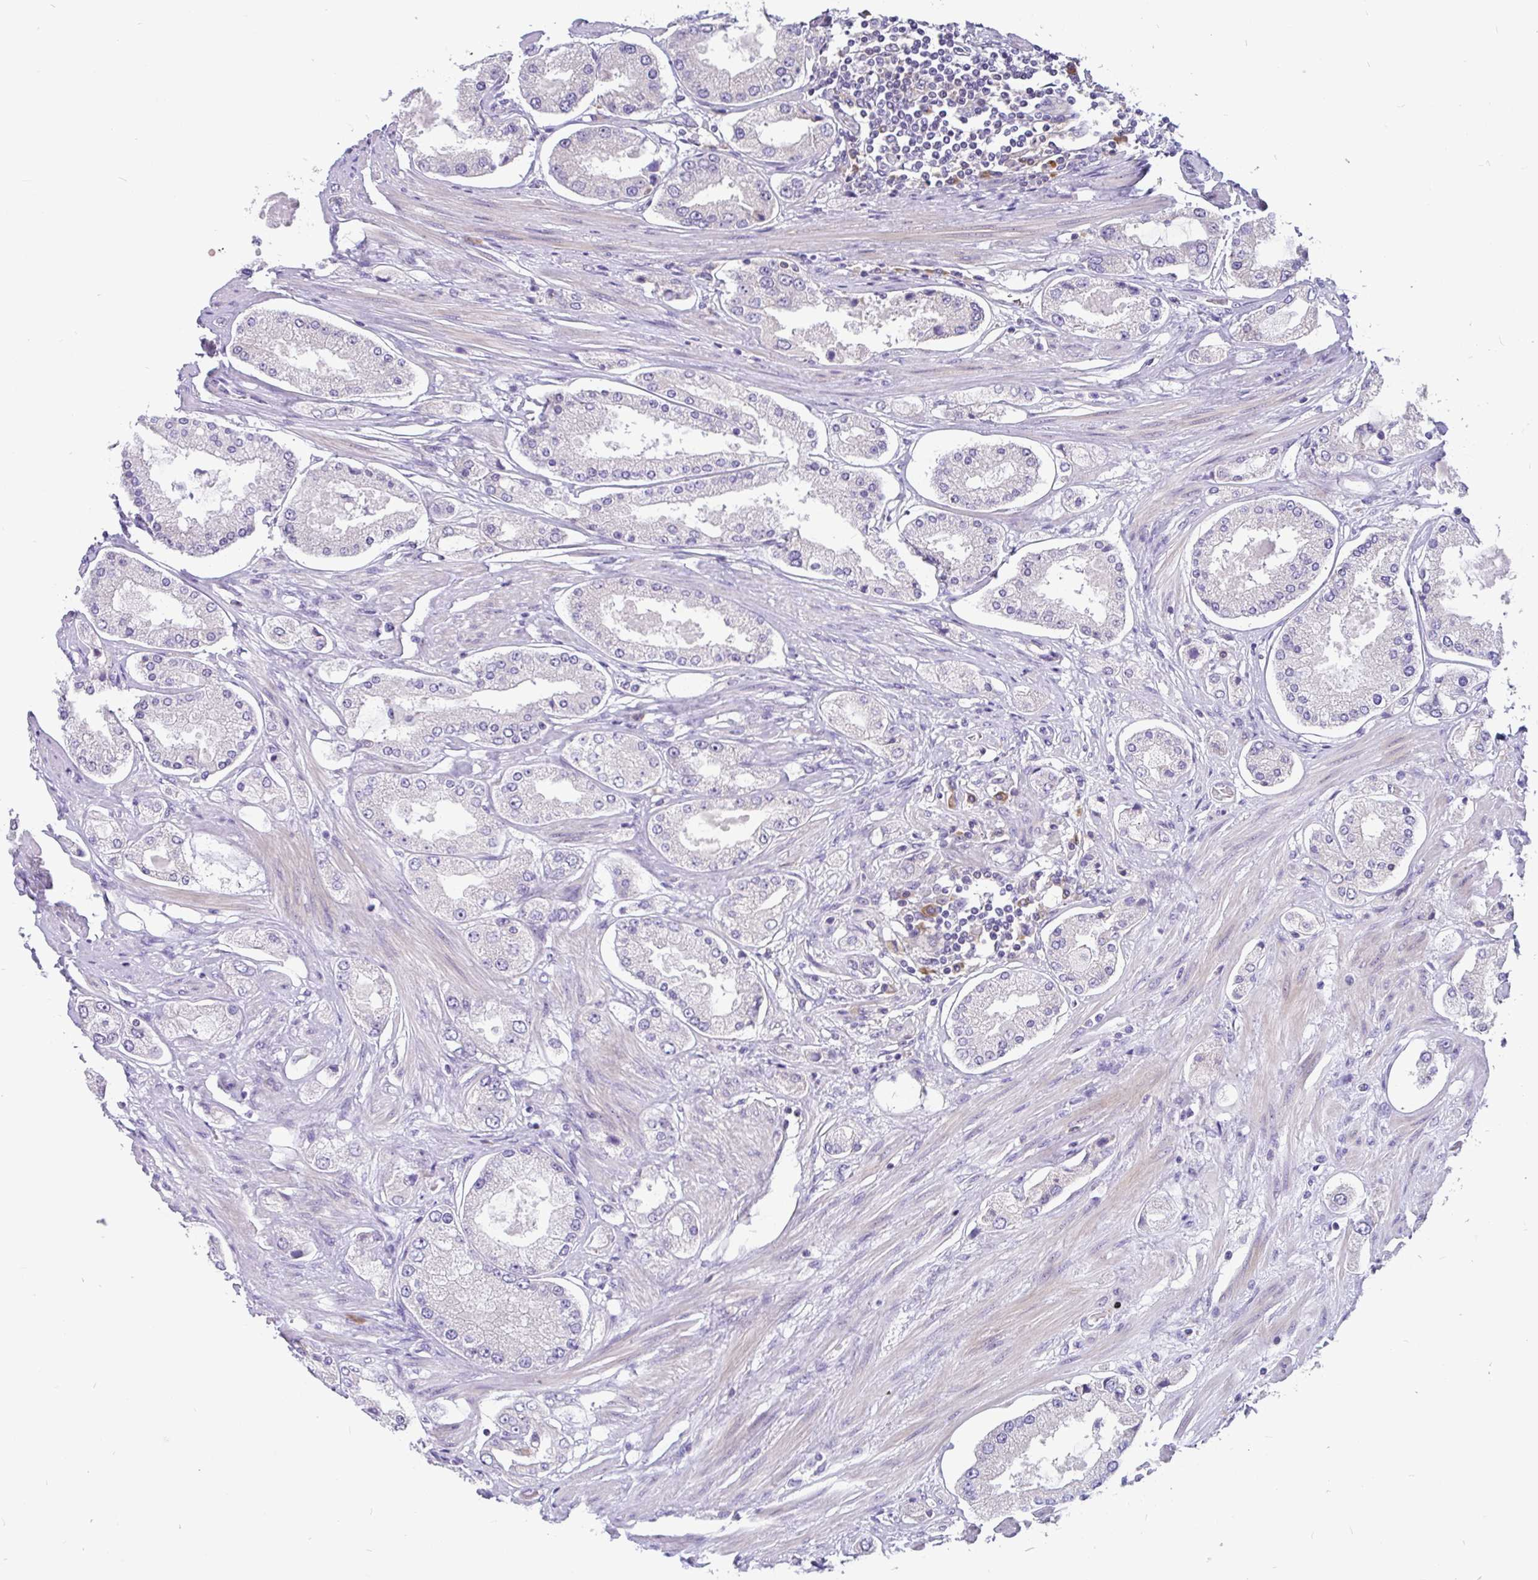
{"staining": {"intensity": "negative", "quantity": "none", "location": "none"}, "tissue": "prostate cancer", "cell_type": "Tumor cells", "image_type": "cancer", "snomed": [{"axis": "morphology", "description": "Adenocarcinoma, High grade"}, {"axis": "topography", "description": "Prostate"}], "caption": "Tumor cells show no significant positivity in prostate cancer (adenocarcinoma (high-grade)).", "gene": "LRRC26", "patient": {"sex": "male", "age": 69}}